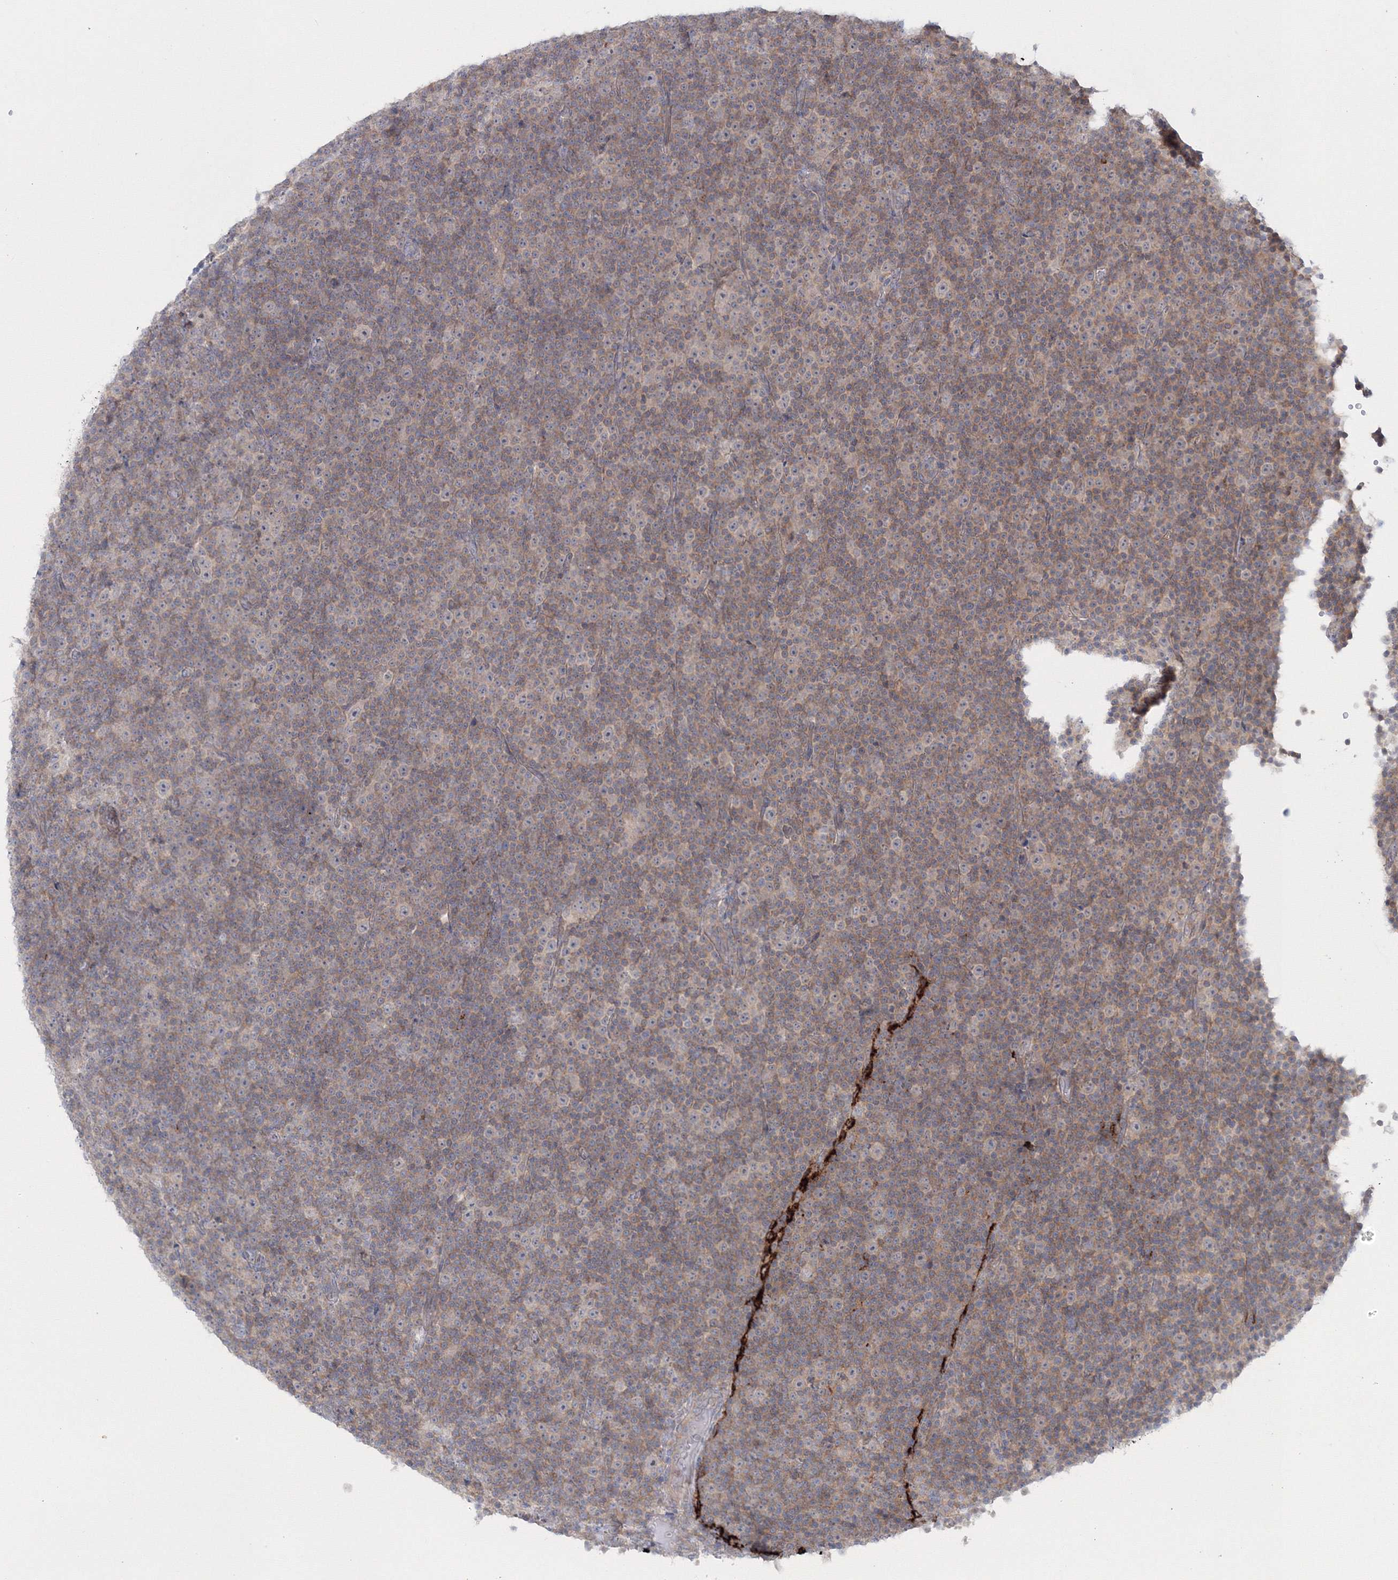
{"staining": {"intensity": "weak", "quantity": "<25%", "location": "cytoplasmic/membranous"}, "tissue": "lymphoma", "cell_type": "Tumor cells", "image_type": "cancer", "snomed": [{"axis": "morphology", "description": "Malignant lymphoma, non-Hodgkin's type, Low grade"}, {"axis": "topography", "description": "Lymph node"}], "caption": "Tumor cells are negative for protein expression in human lymphoma.", "gene": "IPMK", "patient": {"sex": "female", "age": 67}}